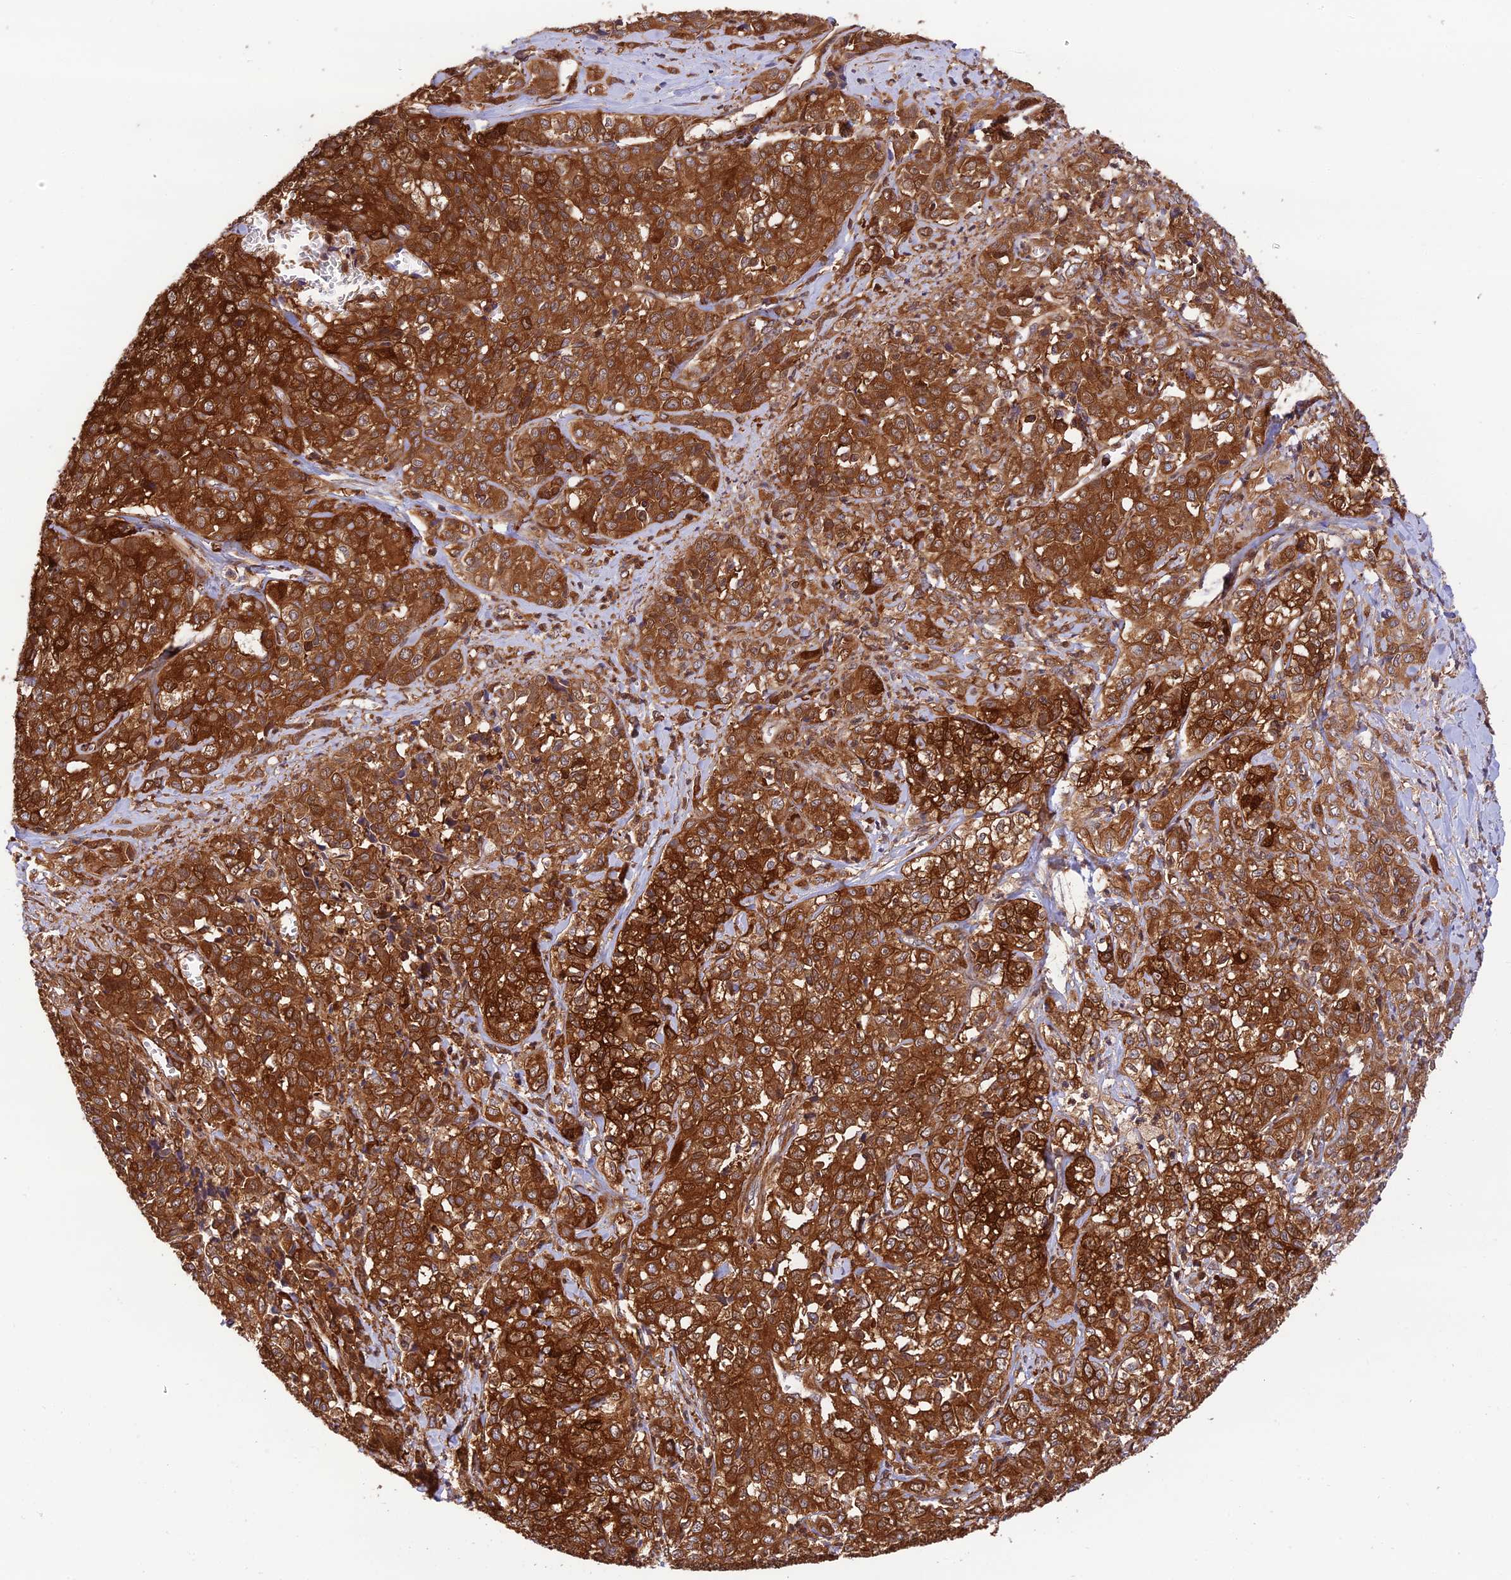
{"staining": {"intensity": "strong", "quantity": ">75%", "location": "cytoplasmic/membranous"}, "tissue": "liver cancer", "cell_type": "Tumor cells", "image_type": "cancer", "snomed": [{"axis": "morphology", "description": "Cholangiocarcinoma"}, {"axis": "topography", "description": "Liver"}], "caption": "Protein staining shows strong cytoplasmic/membranous positivity in about >75% of tumor cells in liver cholangiocarcinoma.", "gene": "EVI5L", "patient": {"sex": "female", "age": 77}}